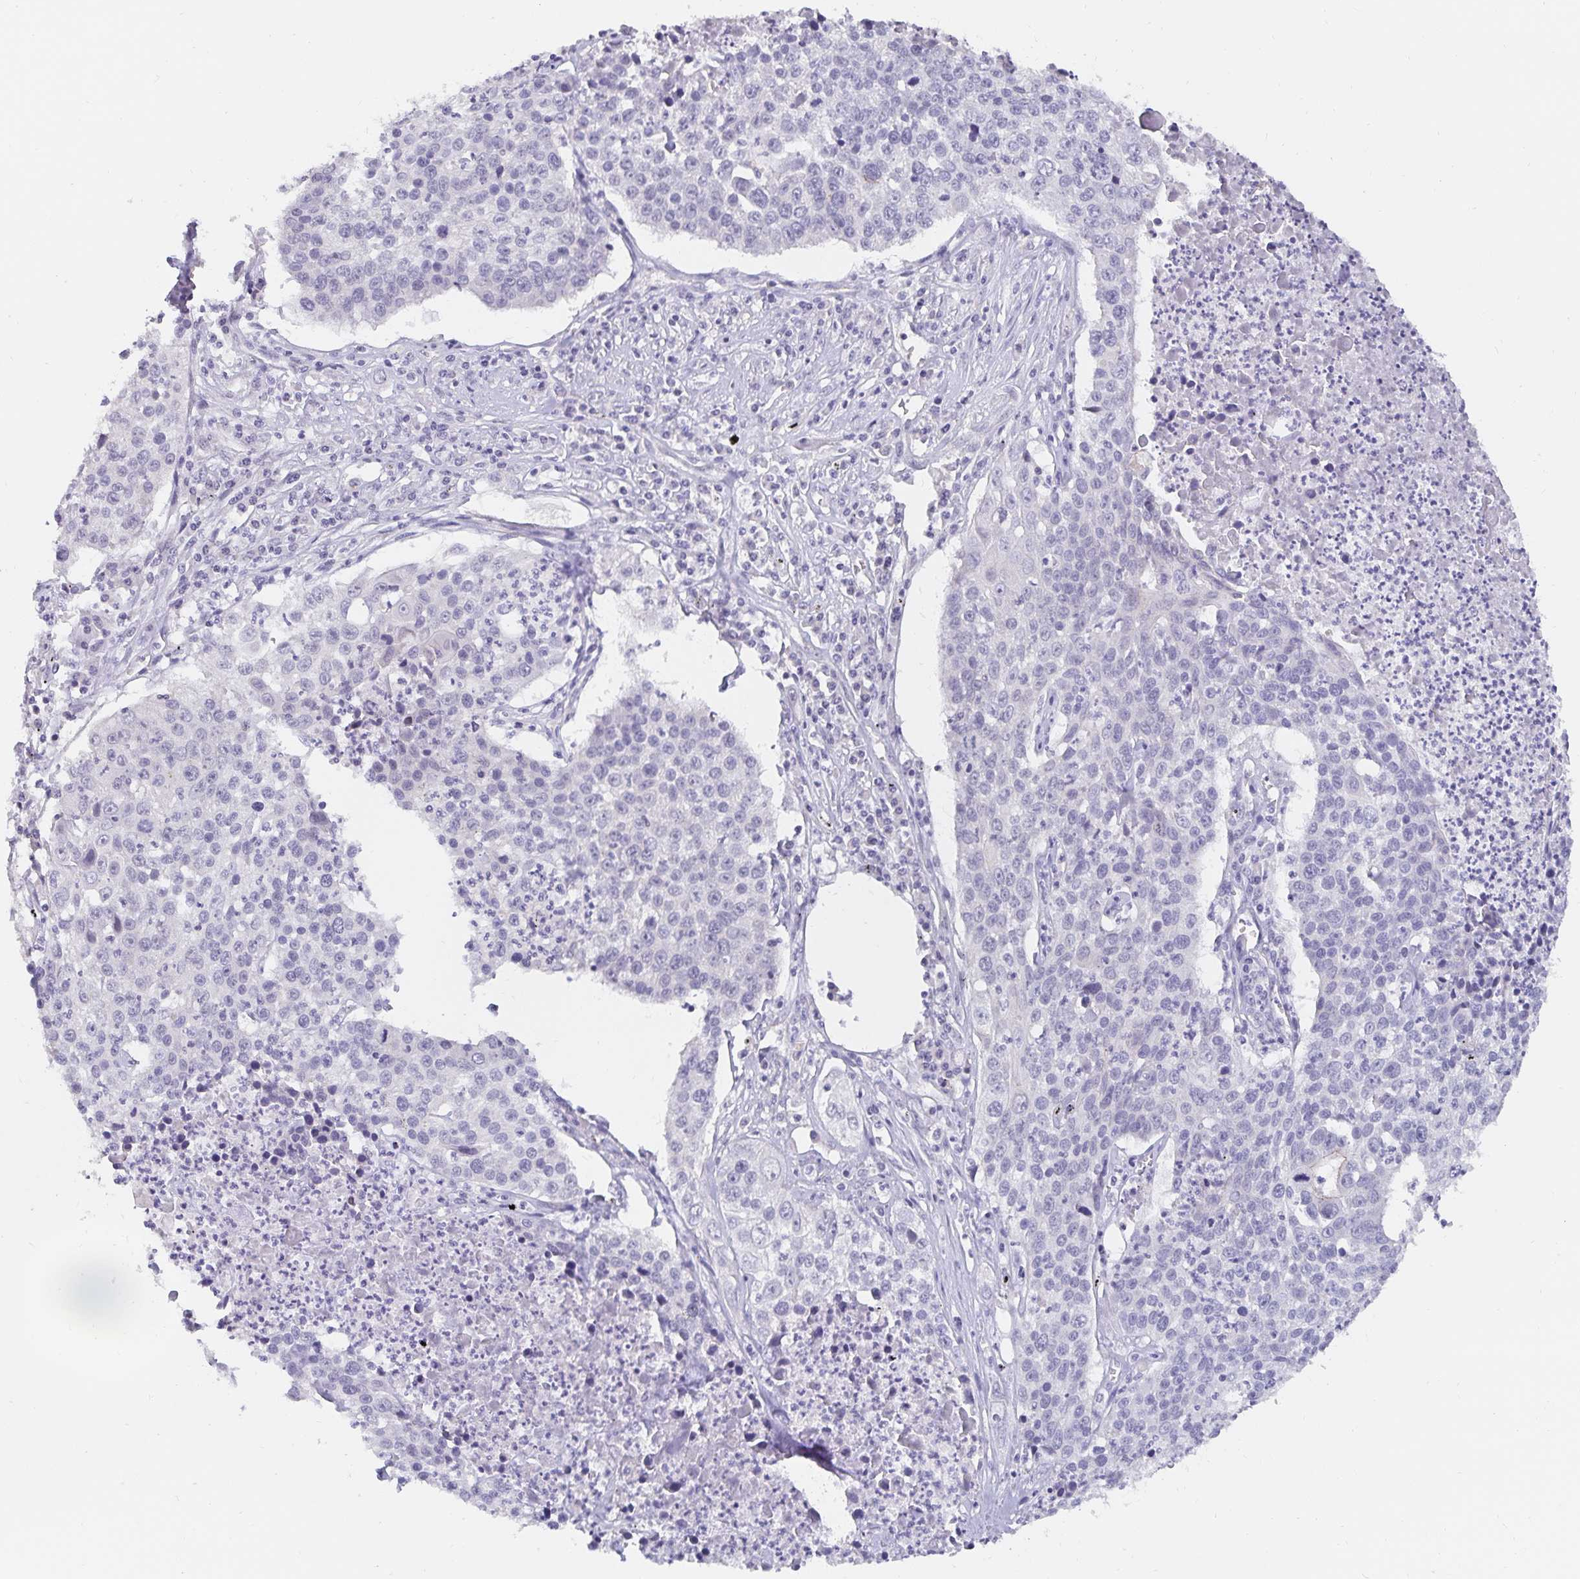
{"staining": {"intensity": "negative", "quantity": "none", "location": "none"}, "tissue": "lung cancer", "cell_type": "Tumor cells", "image_type": "cancer", "snomed": [{"axis": "morphology", "description": "Squamous cell carcinoma, NOS"}, {"axis": "morphology", "description": "Squamous cell carcinoma, metastatic, NOS"}, {"axis": "topography", "description": "Lung"}, {"axis": "topography", "description": "Pleura, NOS"}], "caption": "Immunohistochemistry (IHC) of squamous cell carcinoma (lung) shows no expression in tumor cells.", "gene": "PDX1", "patient": {"sex": "male", "age": 72}}